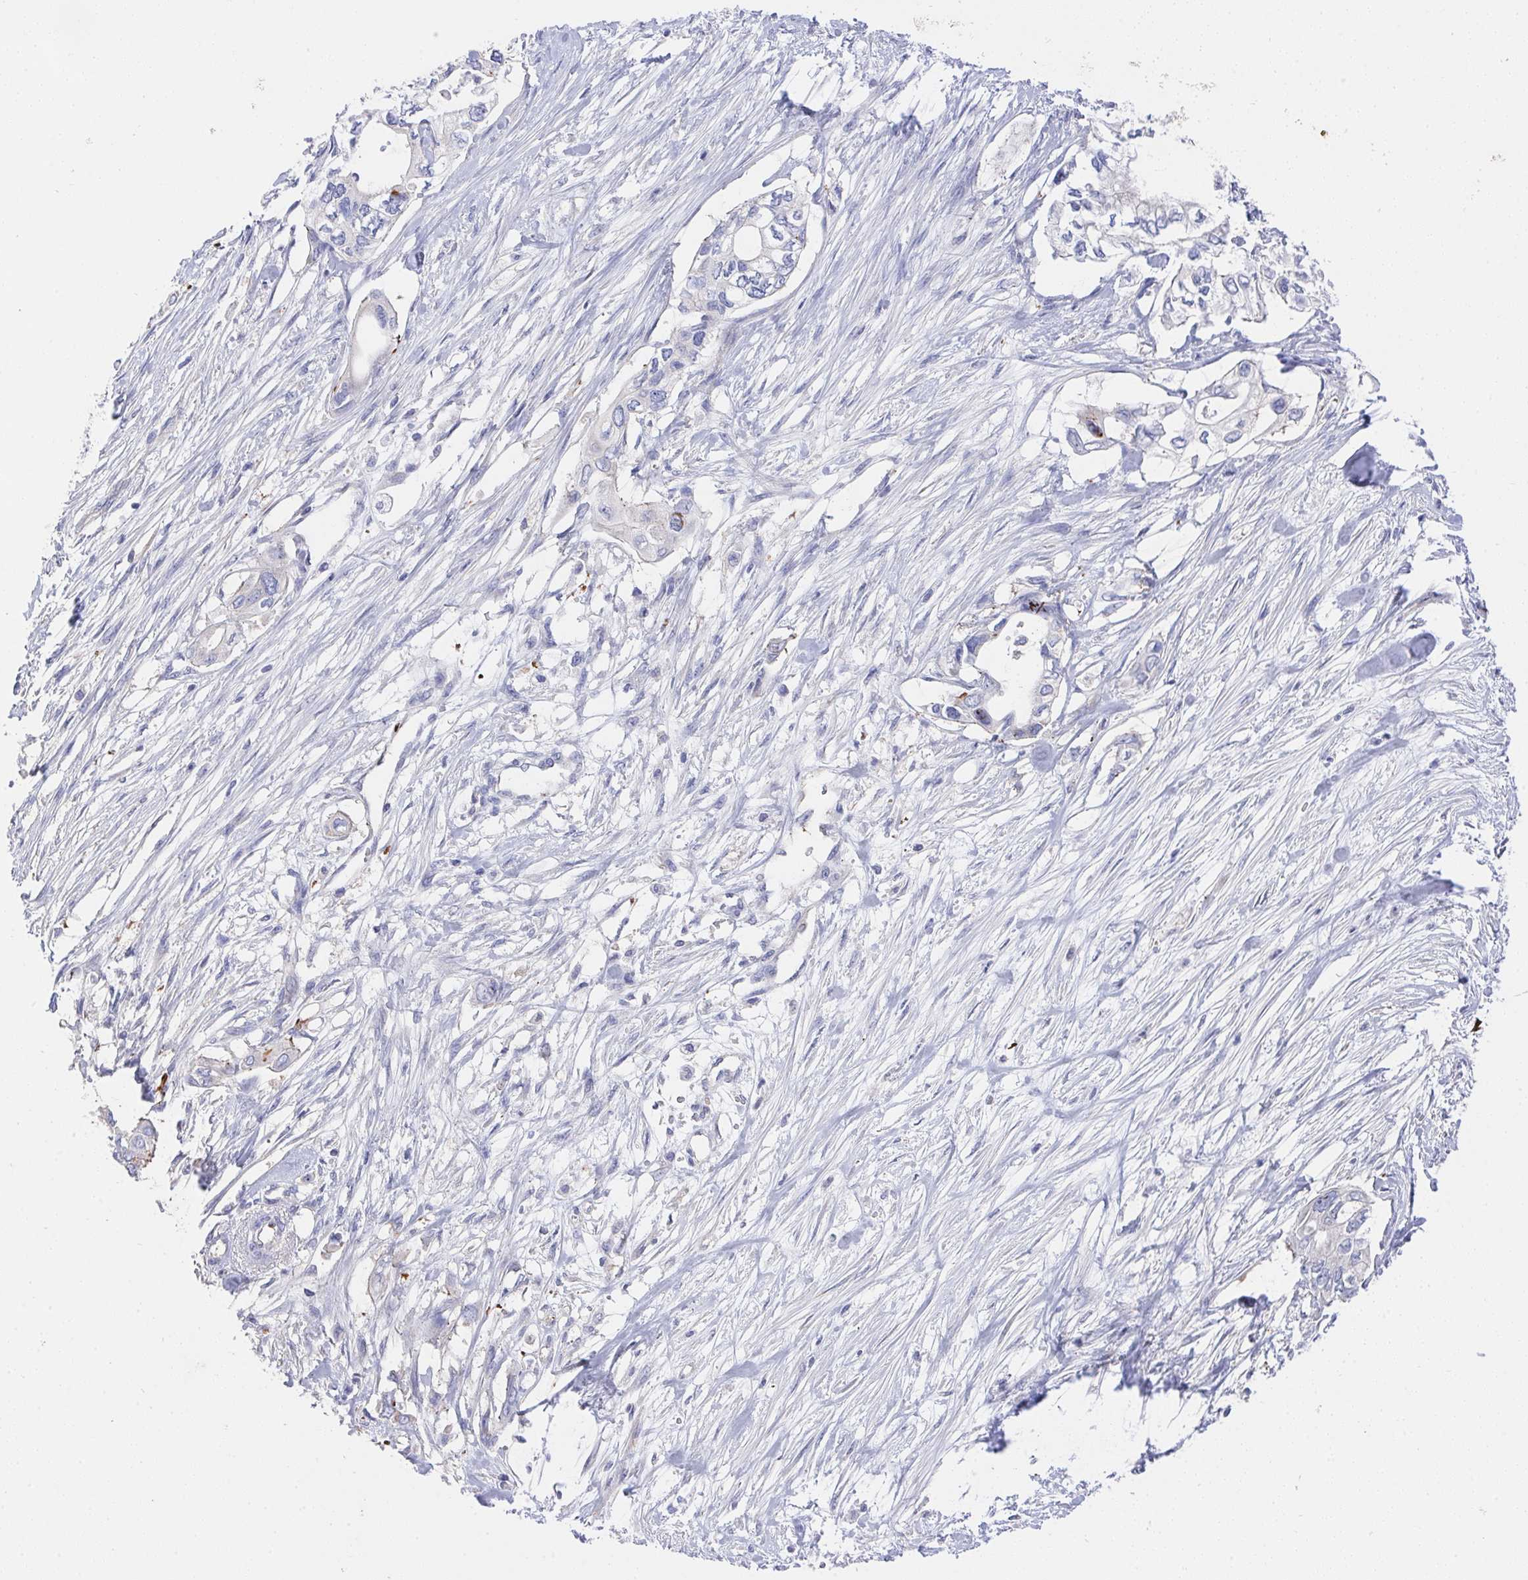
{"staining": {"intensity": "negative", "quantity": "none", "location": "none"}, "tissue": "pancreatic cancer", "cell_type": "Tumor cells", "image_type": "cancer", "snomed": [{"axis": "morphology", "description": "Adenocarcinoma, NOS"}, {"axis": "topography", "description": "Pancreas"}], "caption": "DAB immunohistochemical staining of human adenocarcinoma (pancreatic) shows no significant expression in tumor cells.", "gene": "PRG3", "patient": {"sex": "female", "age": 63}}